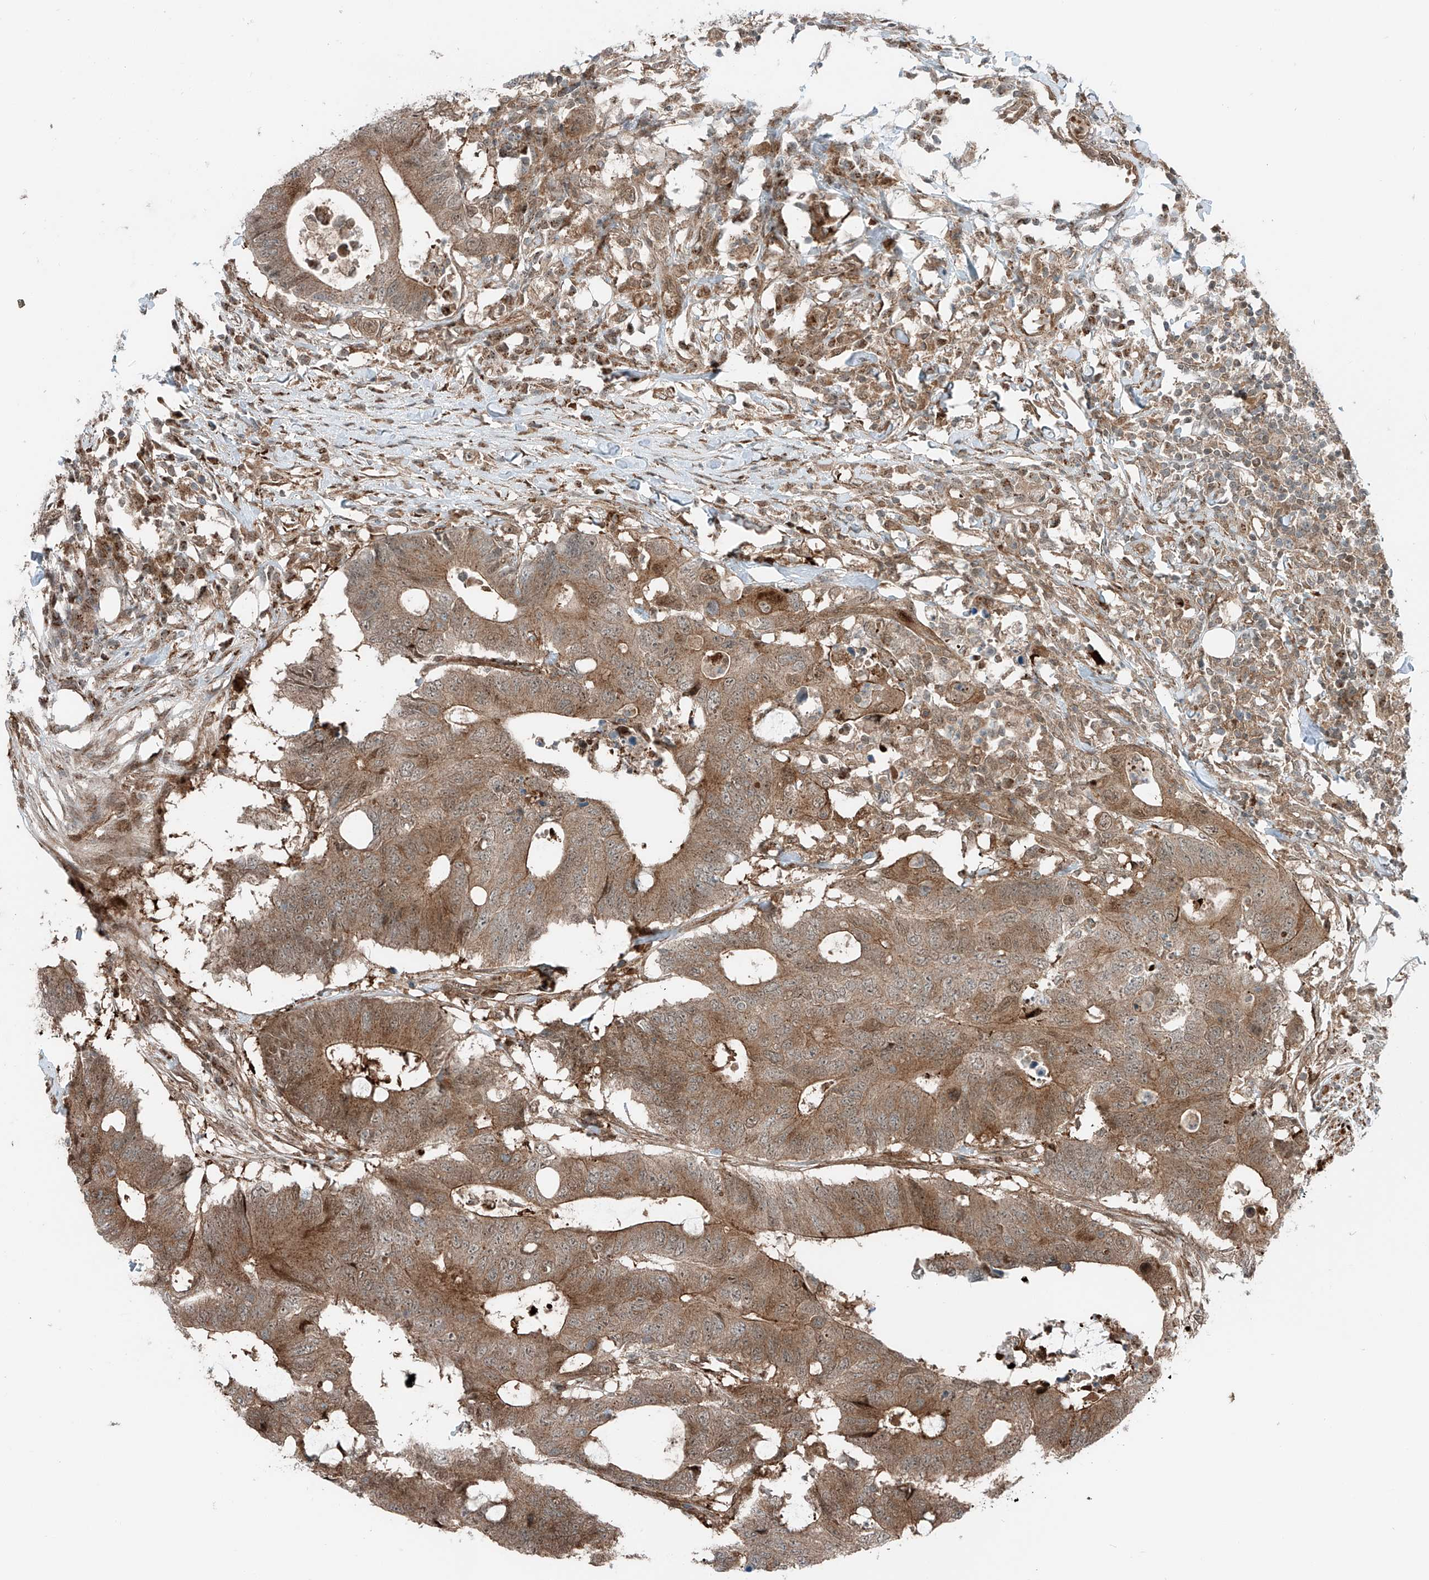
{"staining": {"intensity": "moderate", "quantity": ">75%", "location": "cytoplasmic/membranous"}, "tissue": "colorectal cancer", "cell_type": "Tumor cells", "image_type": "cancer", "snomed": [{"axis": "morphology", "description": "Adenocarcinoma, NOS"}, {"axis": "topography", "description": "Colon"}], "caption": "IHC (DAB) staining of human adenocarcinoma (colorectal) reveals moderate cytoplasmic/membranous protein expression in about >75% of tumor cells.", "gene": "USP48", "patient": {"sex": "male", "age": 71}}